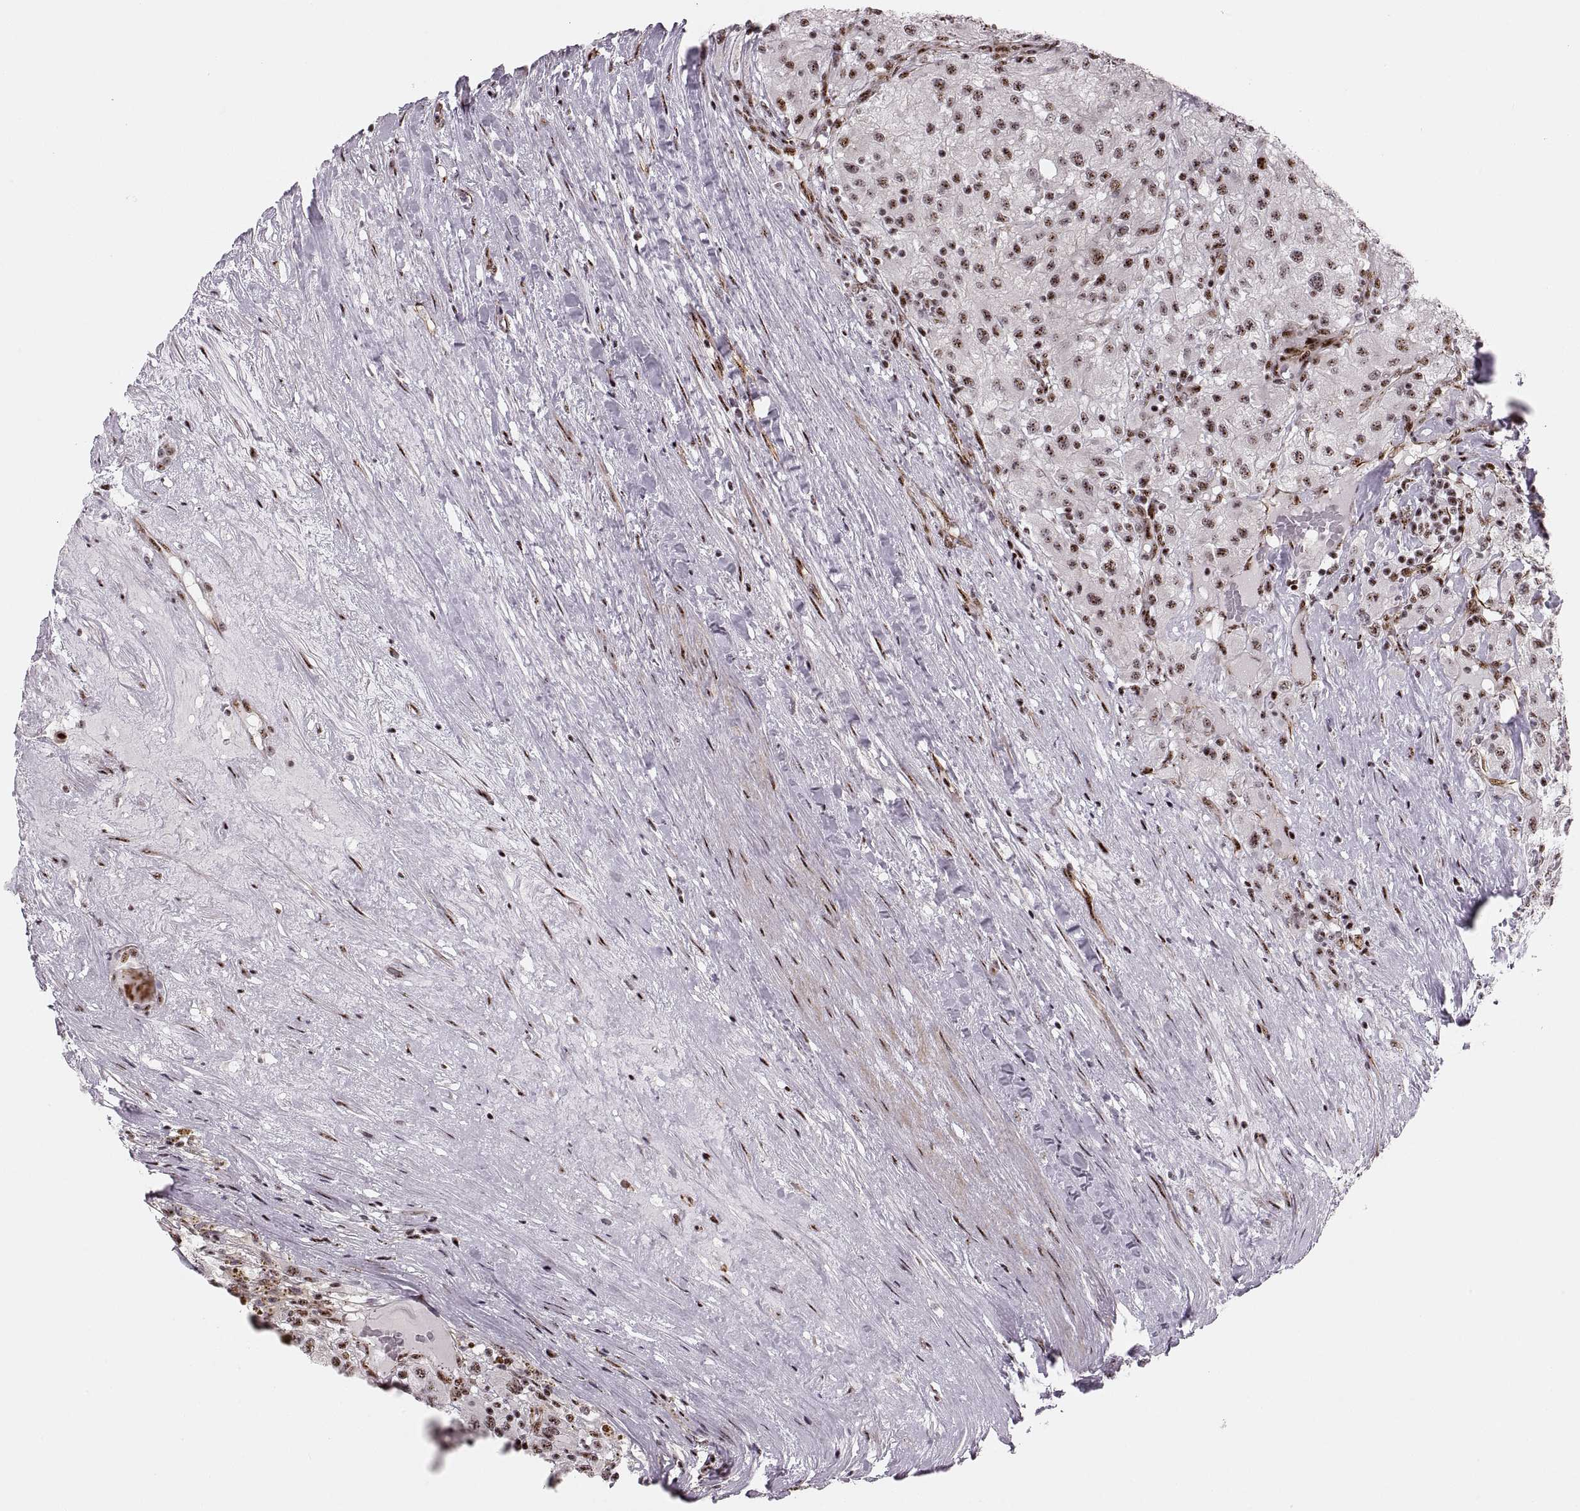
{"staining": {"intensity": "moderate", "quantity": "25%-75%", "location": "nuclear"}, "tissue": "renal cancer", "cell_type": "Tumor cells", "image_type": "cancer", "snomed": [{"axis": "morphology", "description": "Adenocarcinoma, NOS"}, {"axis": "topography", "description": "Kidney"}], "caption": "A photomicrograph showing moderate nuclear staining in approximately 25%-75% of tumor cells in renal cancer, as visualized by brown immunohistochemical staining.", "gene": "ZCCHC17", "patient": {"sex": "female", "age": 67}}